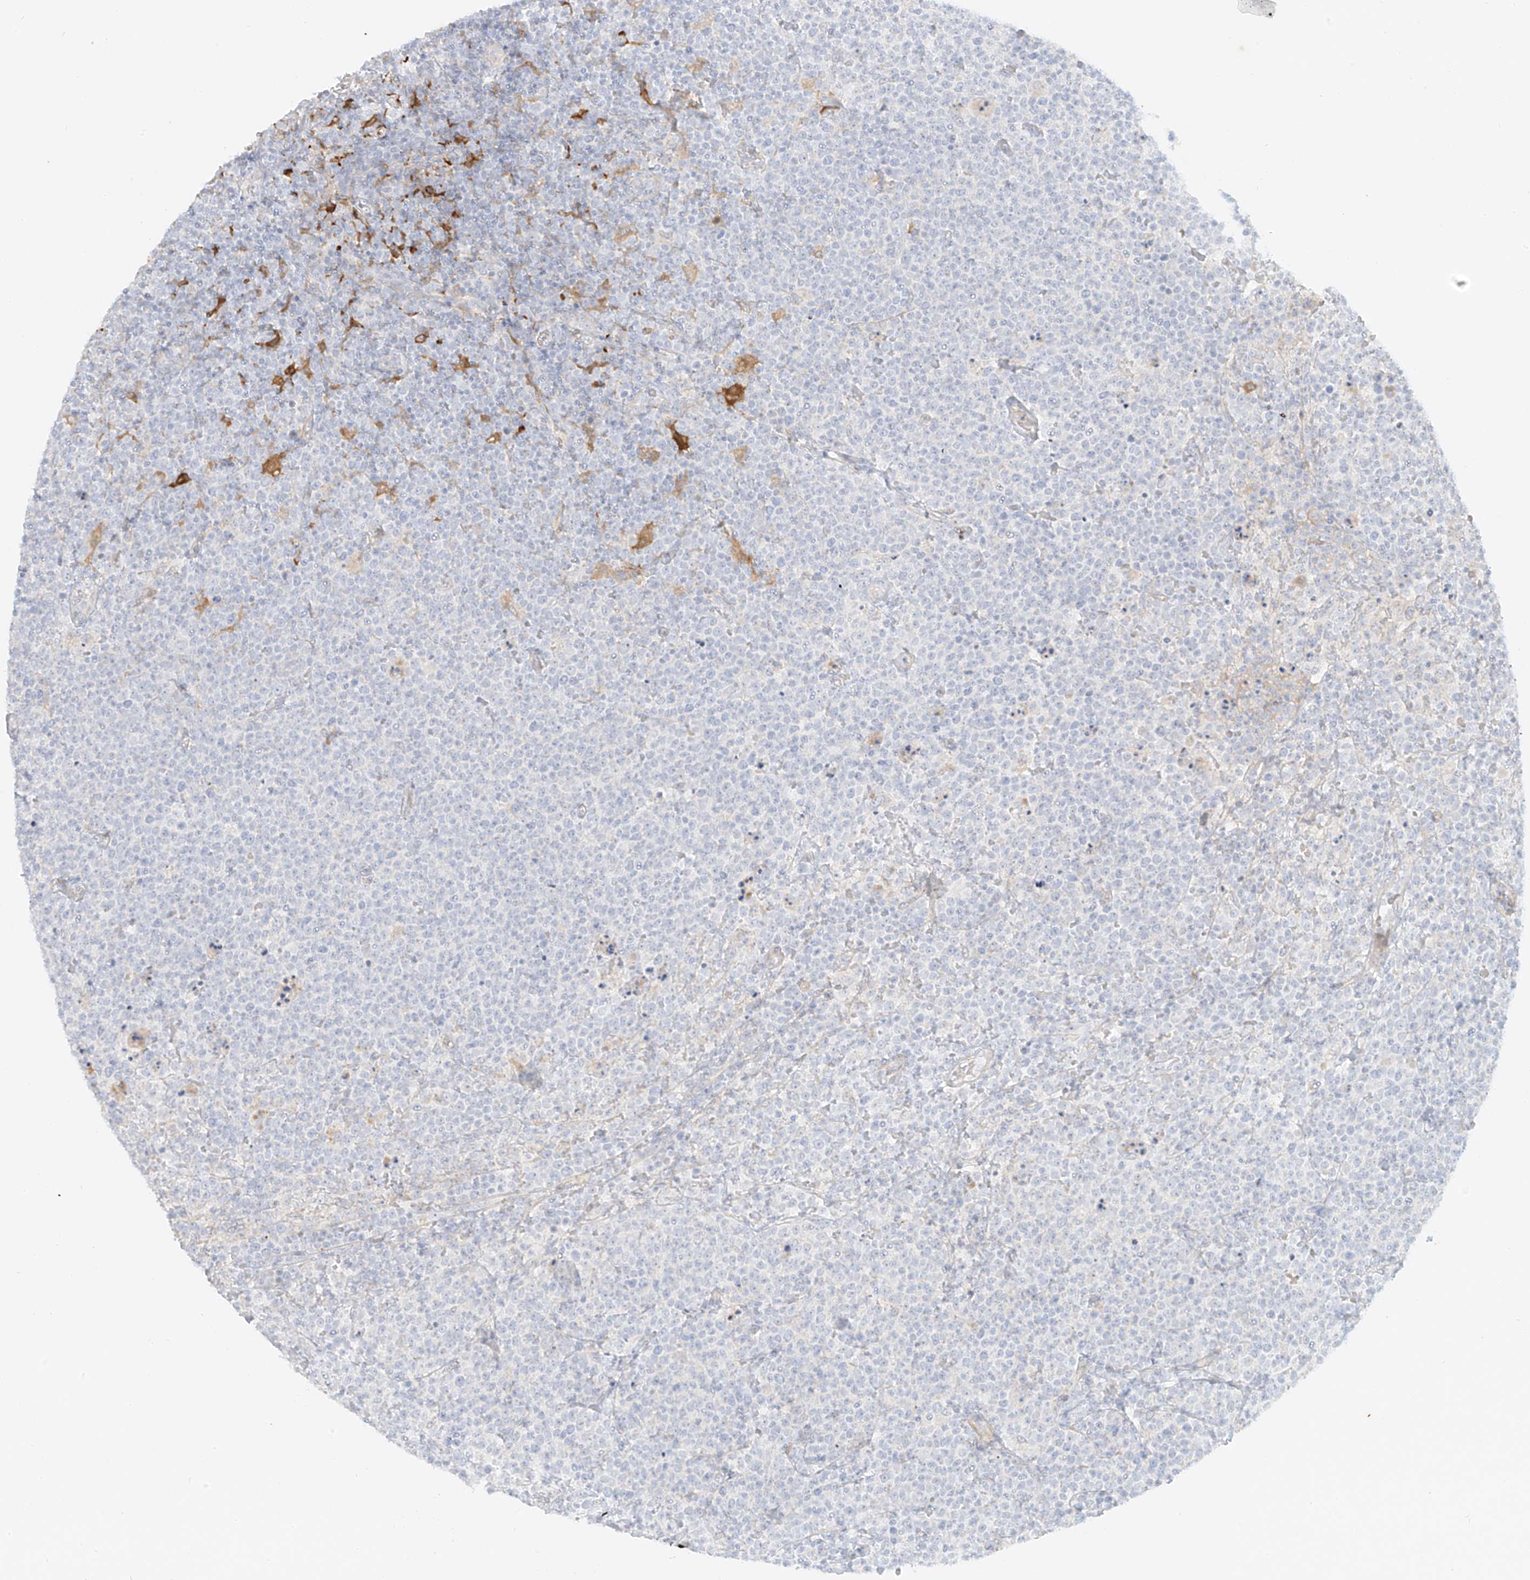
{"staining": {"intensity": "negative", "quantity": "none", "location": "none"}, "tissue": "lymphoma", "cell_type": "Tumor cells", "image_type": "cancer", "snomed": [{"axis": "morphology", "description": "Malignant lymphoma, non-Hodgkin's type, High grade"}, {"axis": "topography", "description": "Lymph node"}], "caption": "DAB (3,3'-diaminobenzidine) immunohistochemical staining of high-grade malignant lymphoma, non-Hodgkin's type demonstrates no significant expression in tumor cells. Brightfield microscopy of IHC stained with DAB (brown) and hematoxylin (blue), captured at high magnification.", "gene": "UPK1B", "patient": {"sex": "male", "age": 61}}